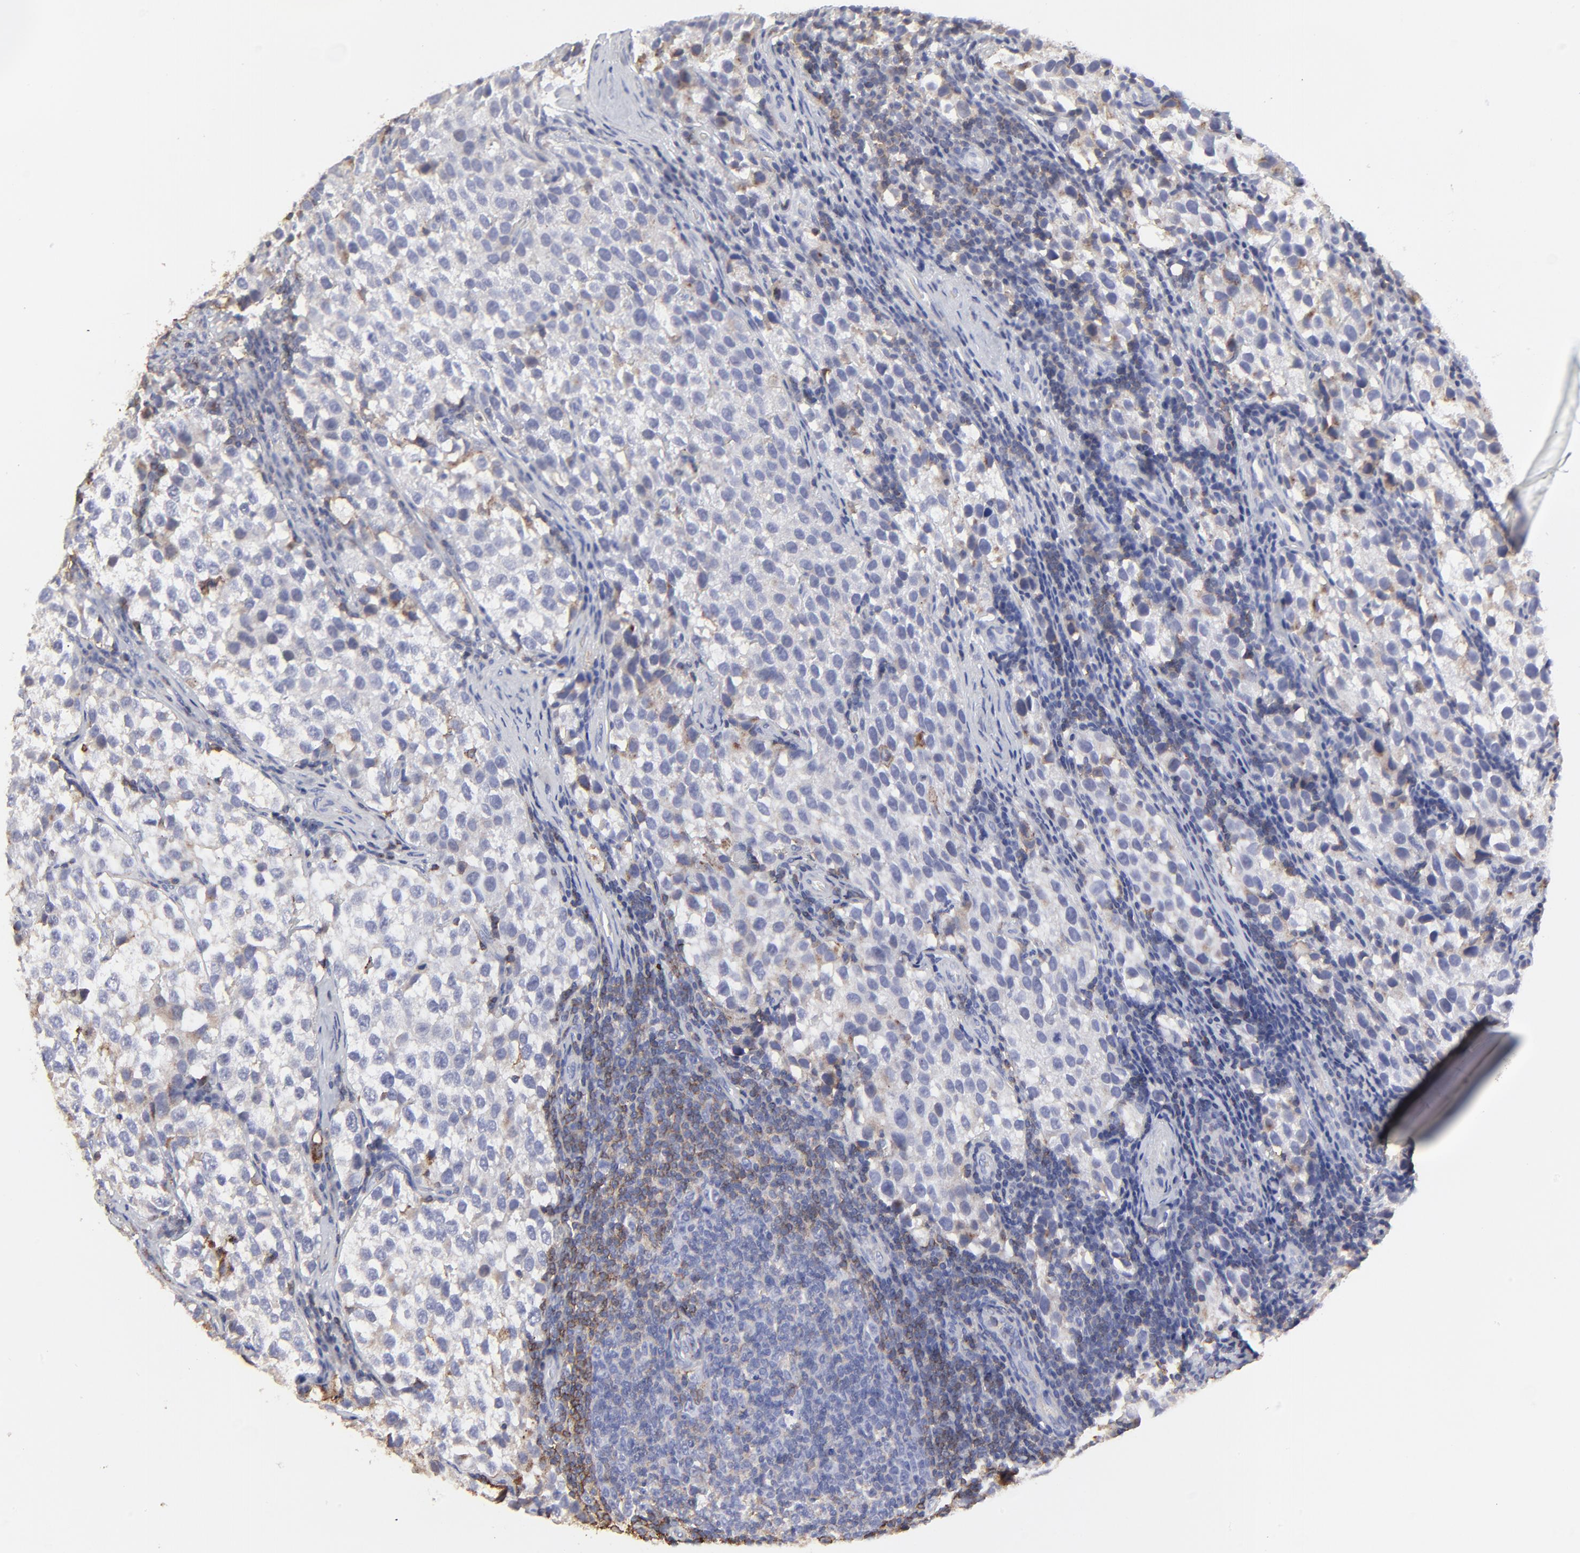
{"staining": {"intensity": "negative", "quantity": "none", "location": "none"}, "tissue": "testis cancer", "cell_type": "Tumor cells", "image_type": "cancer", "snomed": [{"axis": "morphology", "description": "Seminoma, NOS"}, {"axis": "topography", "description": "Testis"}], "caption": "This photomicrograph is of testis cancer stained with immunohistochemistry to label a protein in brown with the nuclei are counter-stained blue. There is no staining in tumor cells.", "gene": "ANXA6", "patient": {"sex": "male", "age": 39}}